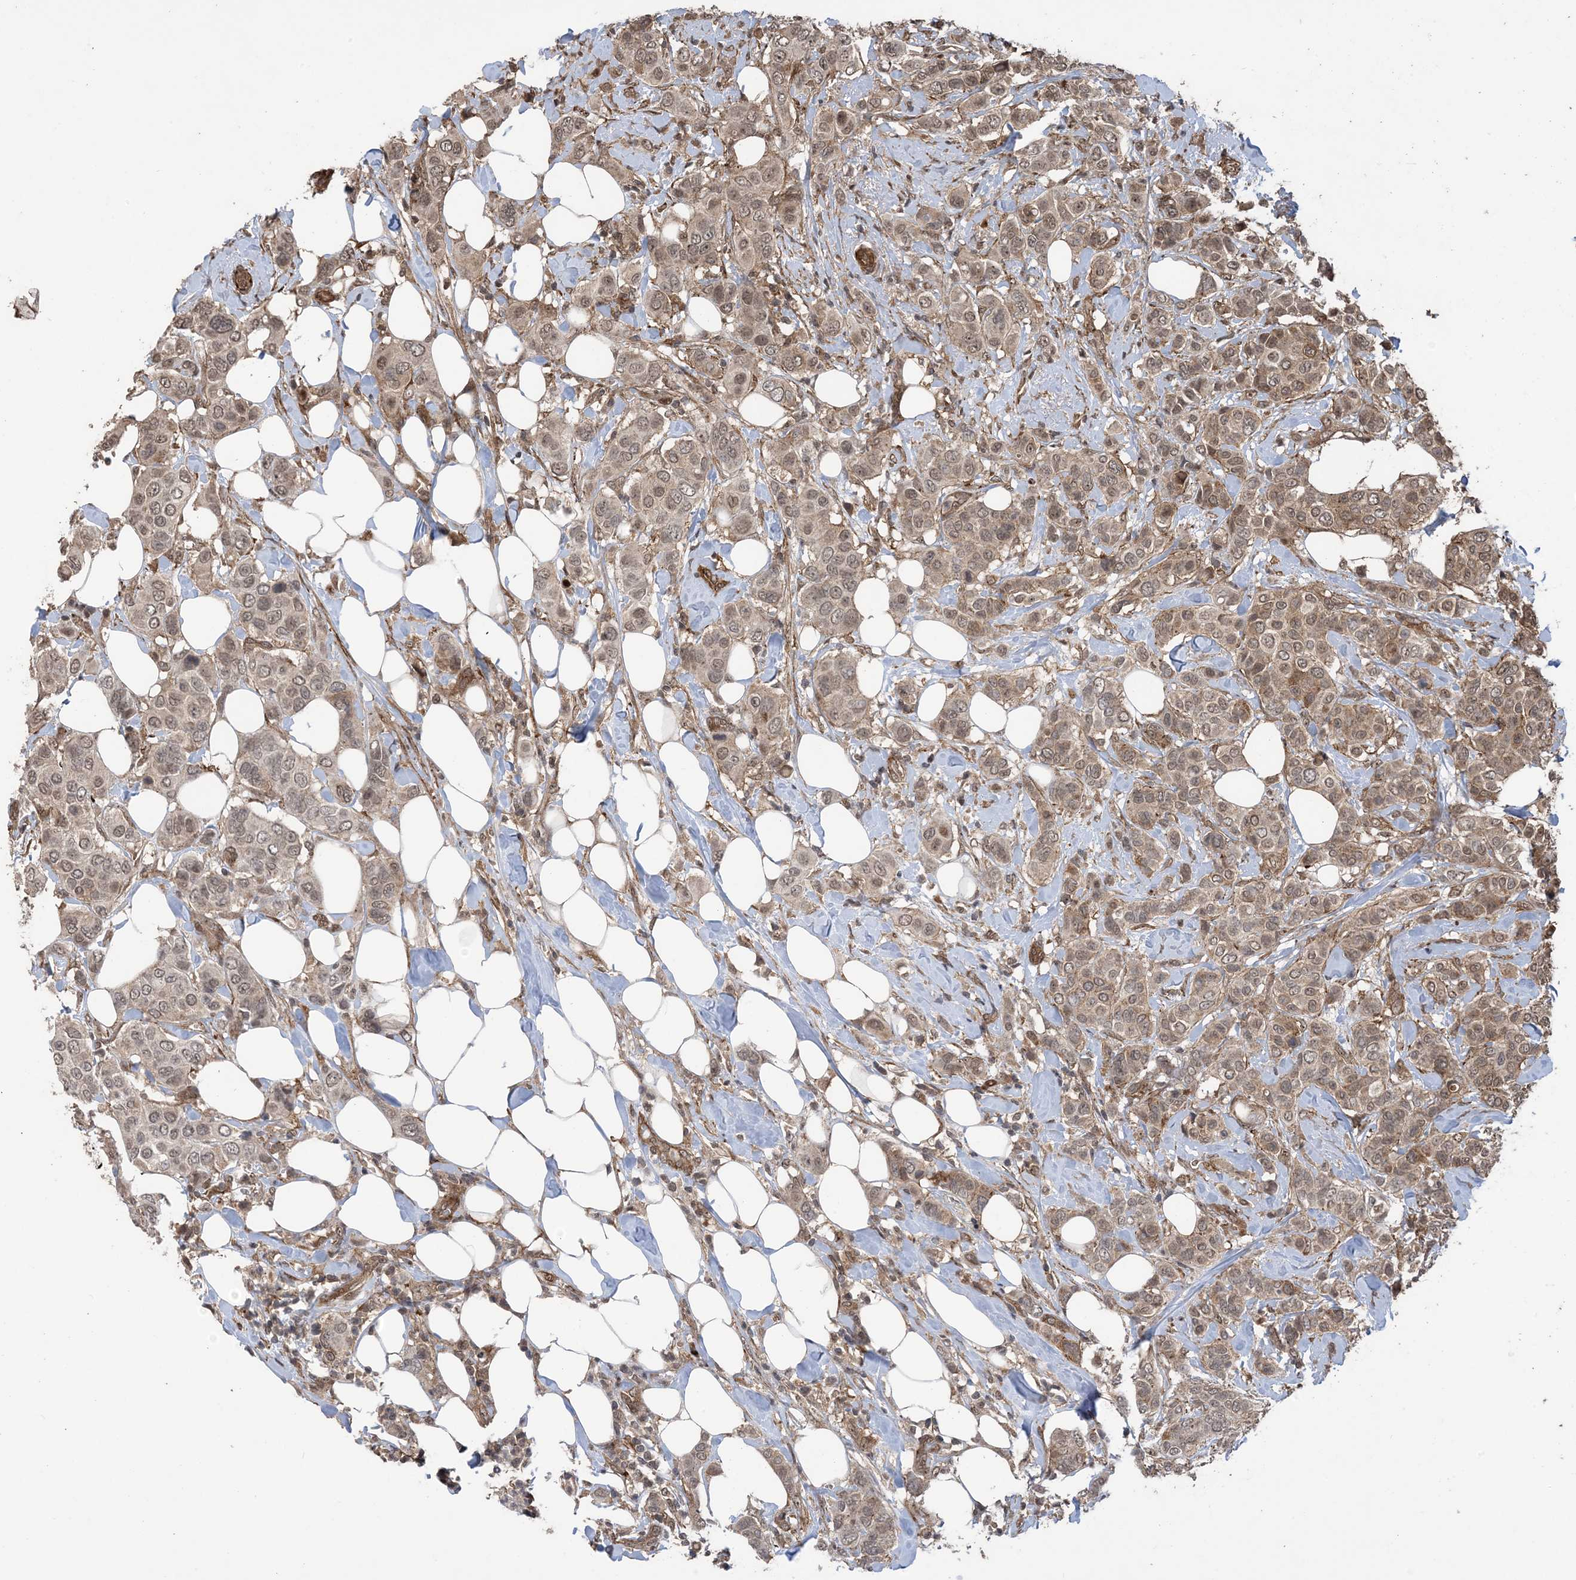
{"staining": {"intensity": "moderate", "quantity": ">75%", "location": "cytoplasmic/membranous,nuclear"}, "tissue": "breast cancer", "cell_type": "Tumor cells", "image_type": "cancer", "snomed": [{"axis": "morphology", "description": "Lobular carcinoma"}, {"axis": "topography", "description": "Breast"}], "caption": "This is a histology image of immunohistochemistry (IHC) staining of breast lobular carcinoma, which shows moderate positivity in the cytoplasmic/membranous and nuclear of tumor cells.", "gene": "ZNF511", "patient": {"sex": "female", "age": 51}}